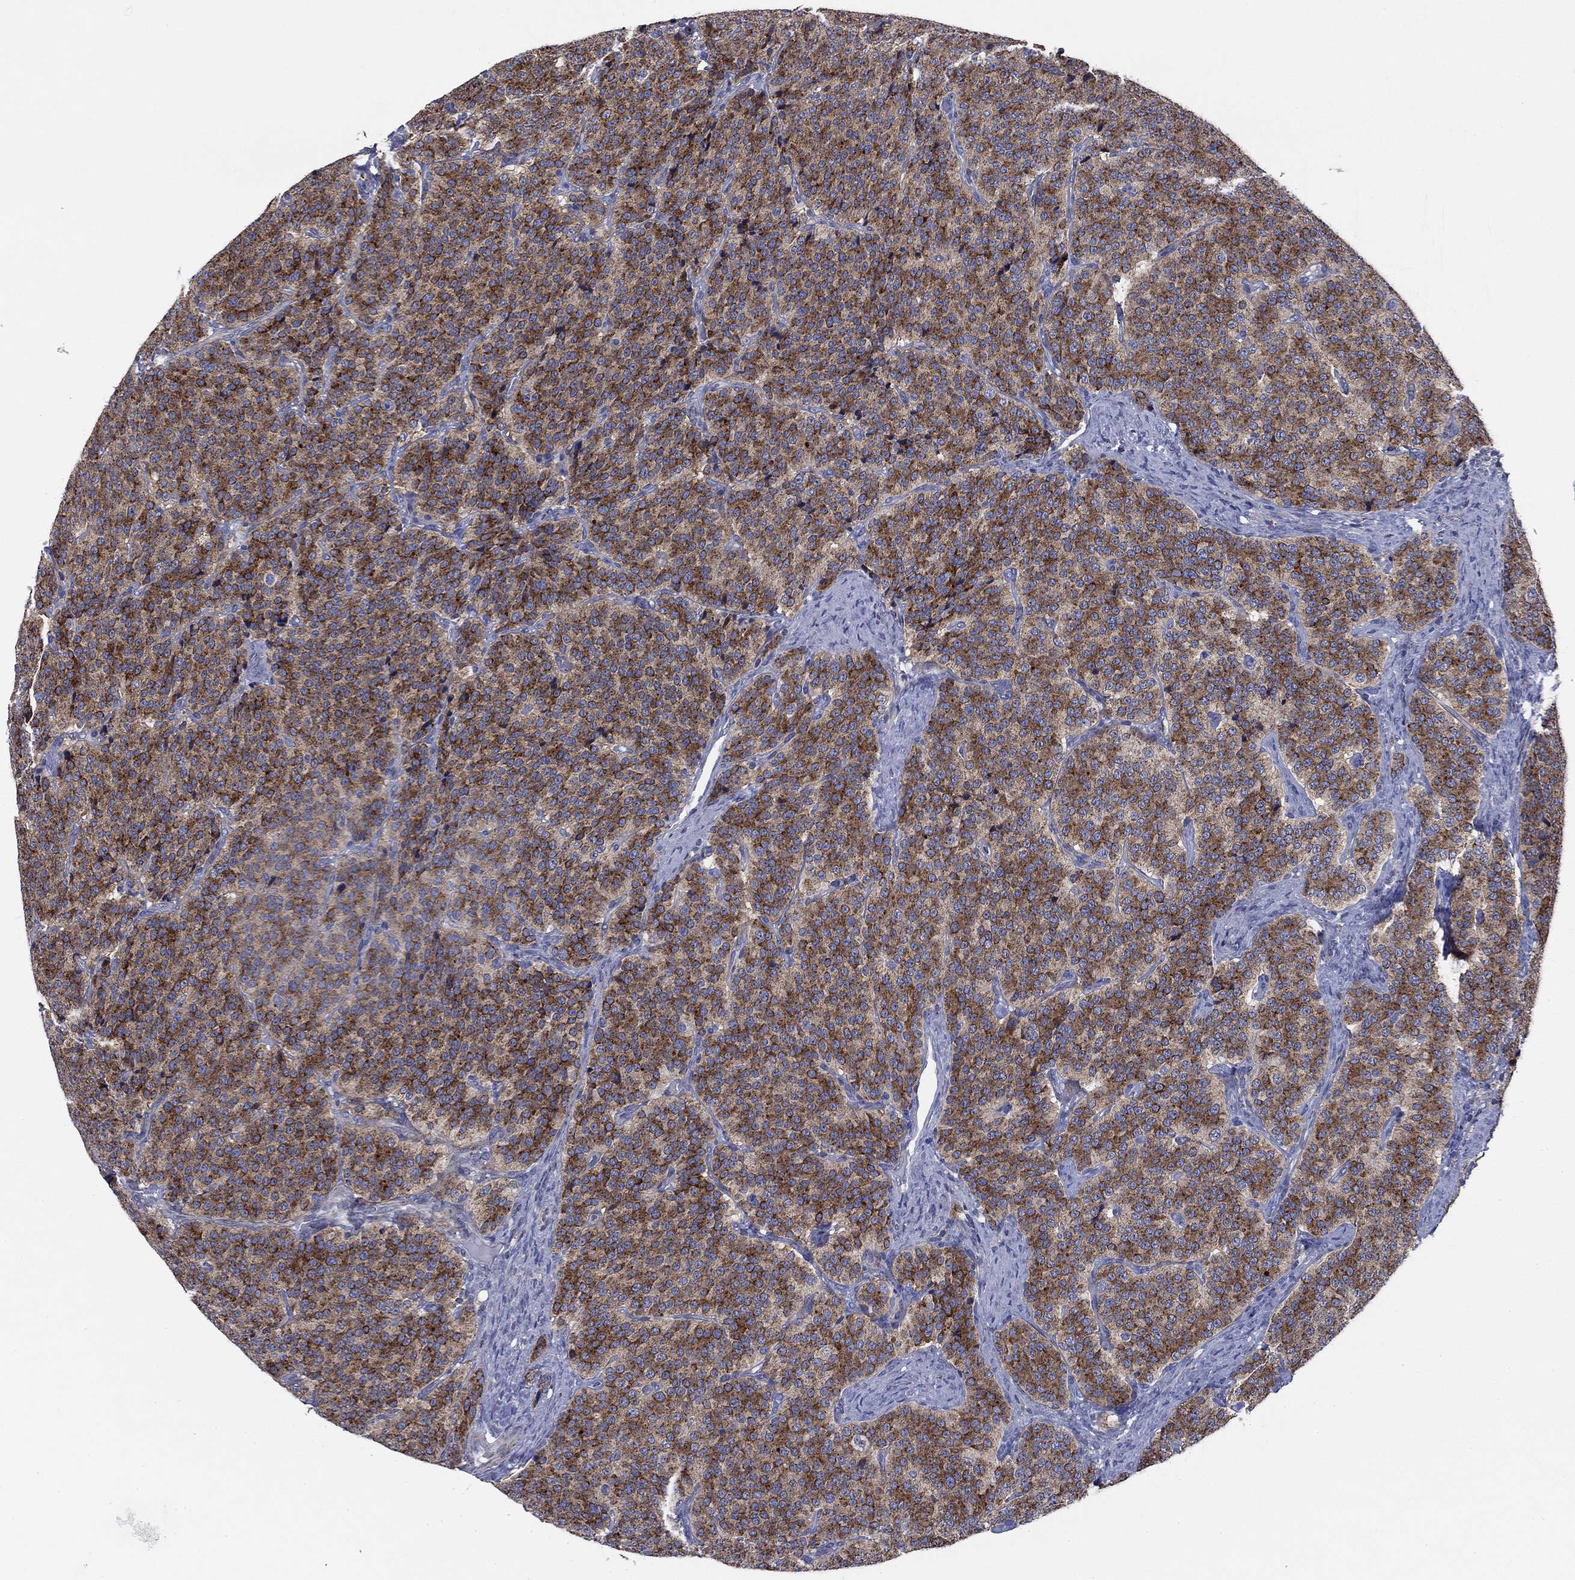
{"staining": {"intensity": "strong", "quantity": ">75%", "location": "cytoplasmic/membranous"}, "tissue": "carcinoid", "cell_type": "Tumor cells", "image_type": "cancer", "snomed": [{"axis": "morphology", "description": "Carcinoid, malignant, NOS"}, {"axis": "topography", "description": "Small intestine"}], "caption": "Immunohistochemical staining of human carcinoid demonstrates high levels of strong cytoplasmic/membranous positivity in about >75% of tumor cells.", "gene": "NACAD", "patient": {"sex": "female", "age": 58}}